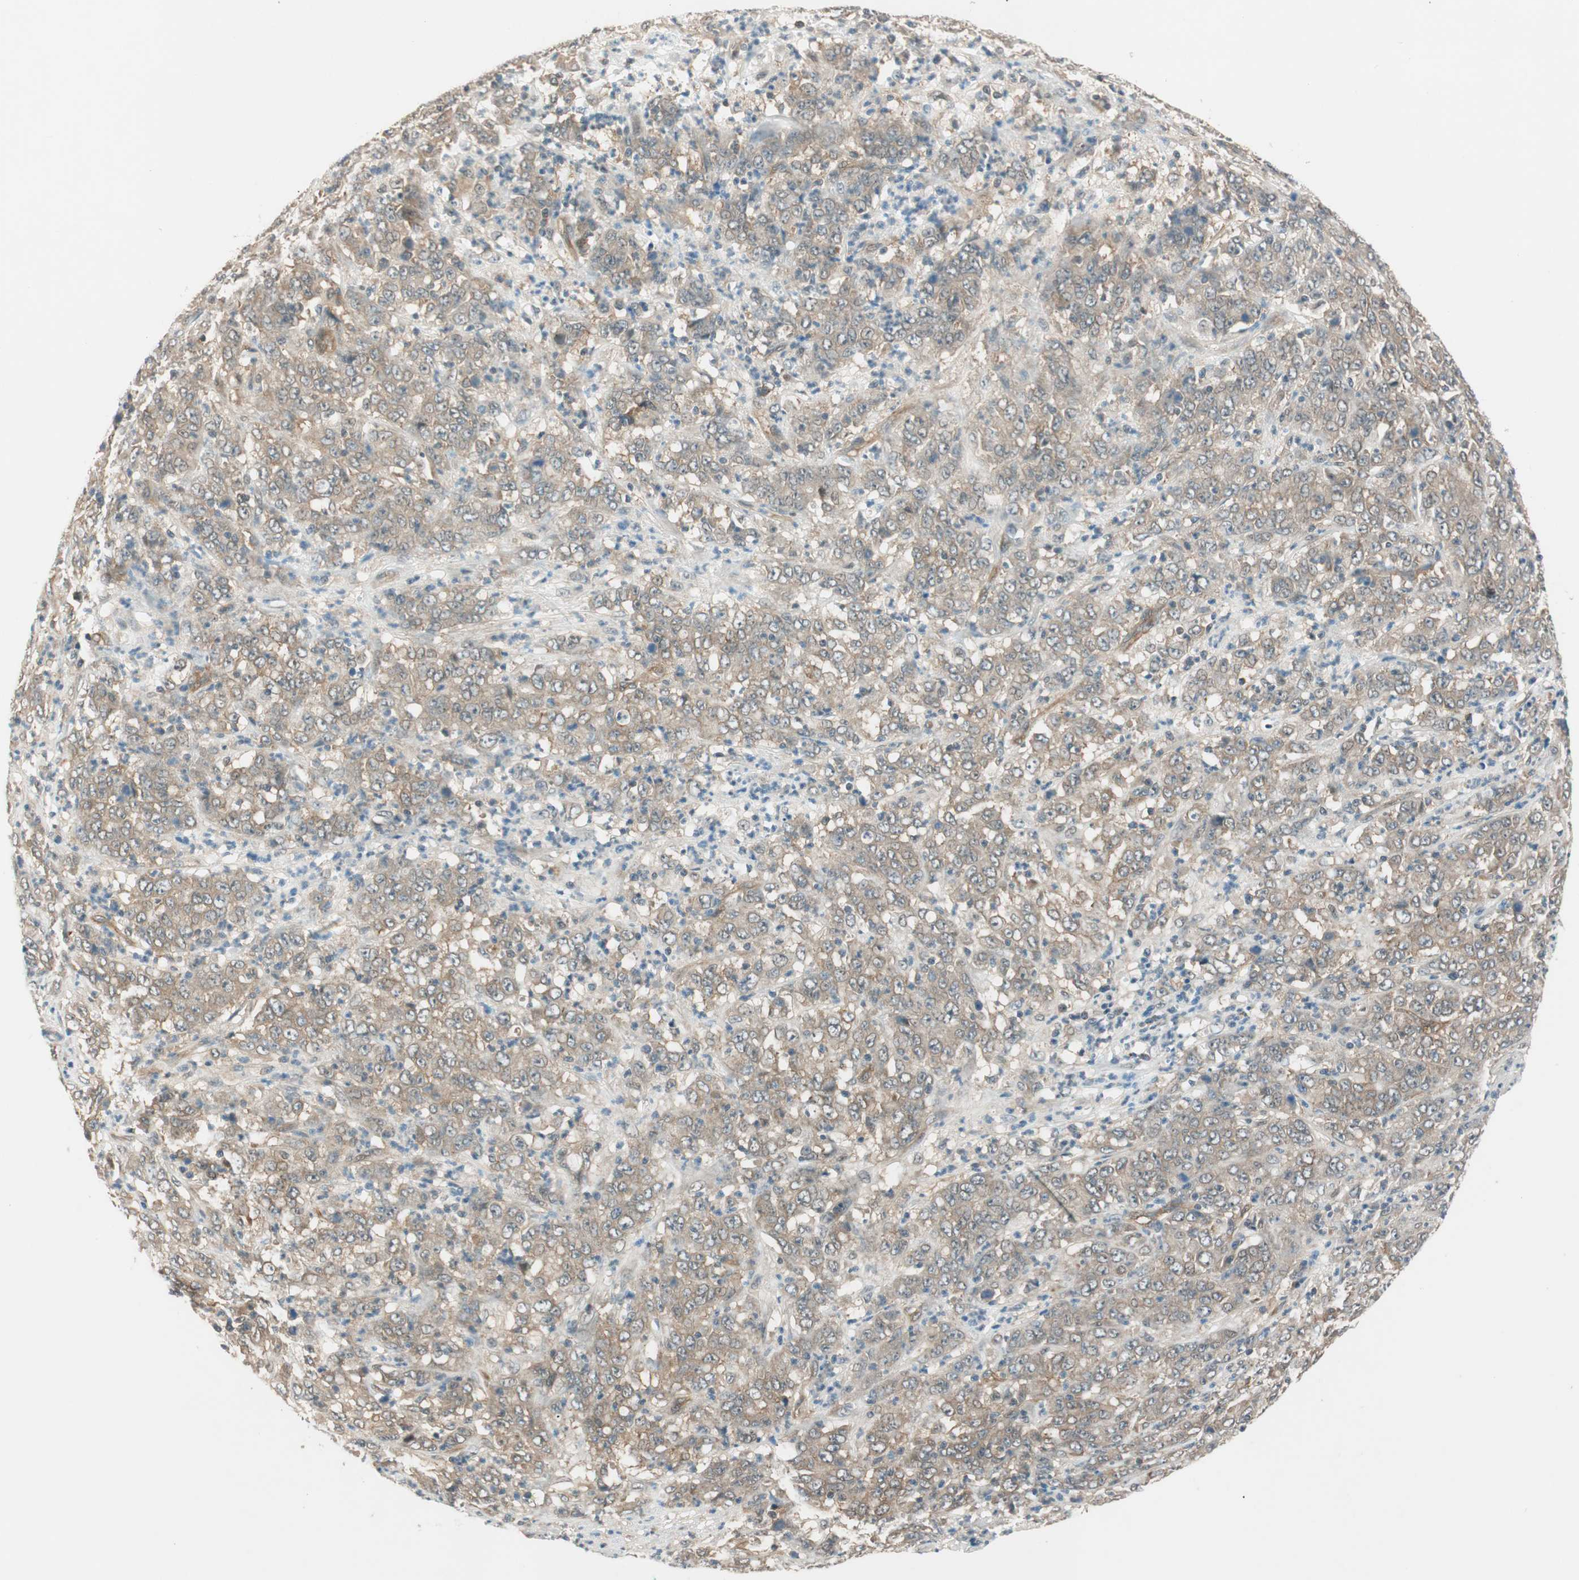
{"staining": {"intensity": "moderate", "quantity": ">75%", "location": "cytoplasmic/membranous"}, "tissue": "stomach cancer", "cell_type": "Tumor cells", "image_type": "cancer", "snomed": [{"axis": "morphology", "description": "Adenocarcinoma, NOS"}, {"axis": "topography", "description": "Stomach, lower"}], "caption": "A histopathology image showing moderate cytoplasmic/membranous expression in about >75% of tumor cells in adenocarcinoma (stomach), as visualized by brown immunohistochemical staining.", "gene": "PSMD8", "patient": {"sex": "female", "age": 71}}